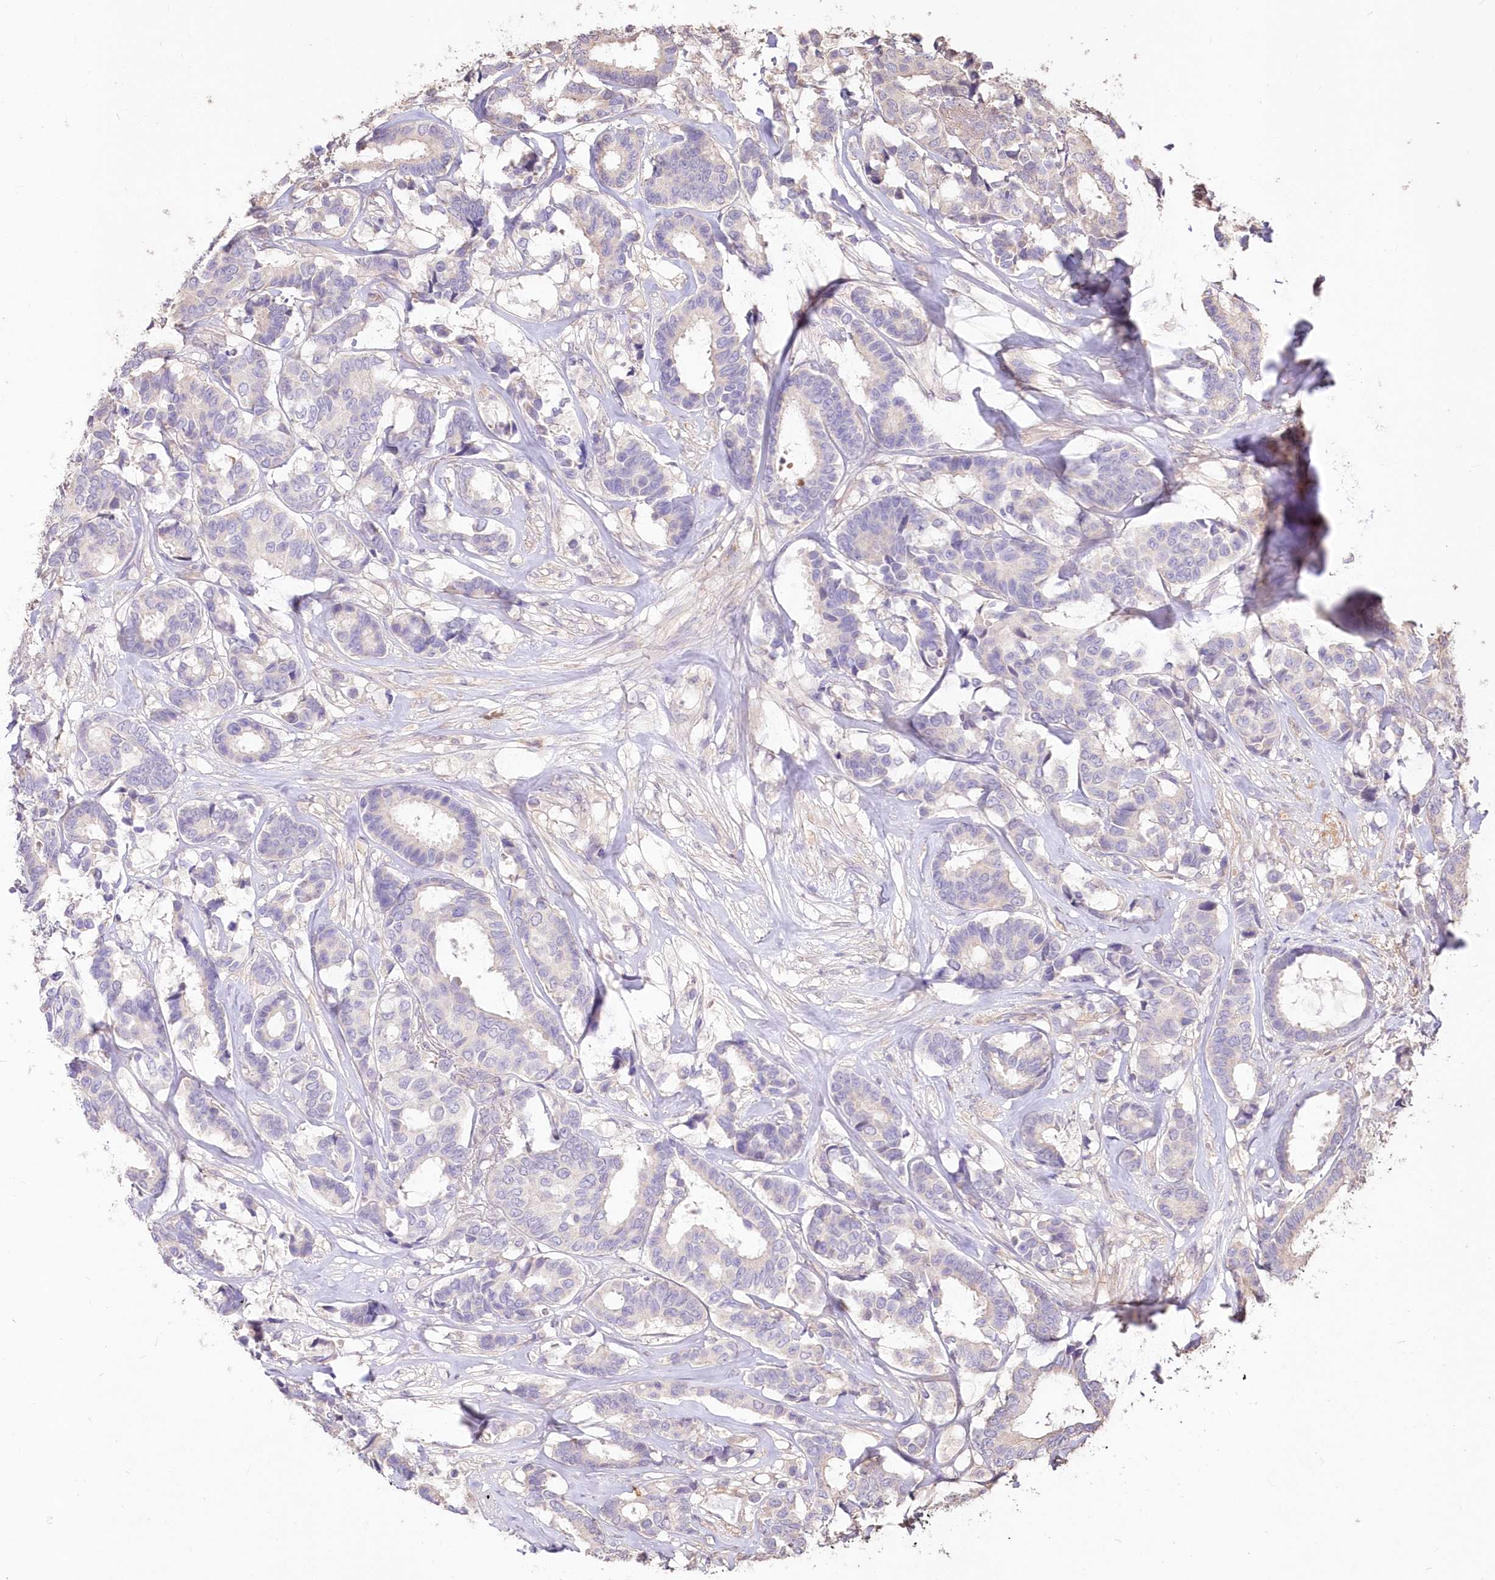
{"staining": {"intensity": "negative", "quantity": "none", "location": "none"}, "tissue": "breast cancer", "cell_type": "Tumor cells", "image_type": "cancer", "snomed": [{"axis": "morphology", "description": "Duct carcinoma"}, {"axis": "topography", "description": "Breast"}], "caption": "Immunohistochemical staining of invasive ductal carcinoma (breast) demonstrates no significant staining in tumor cells.", "gene": "STK17B", "patient": {"sex": "female", "age": 87}}